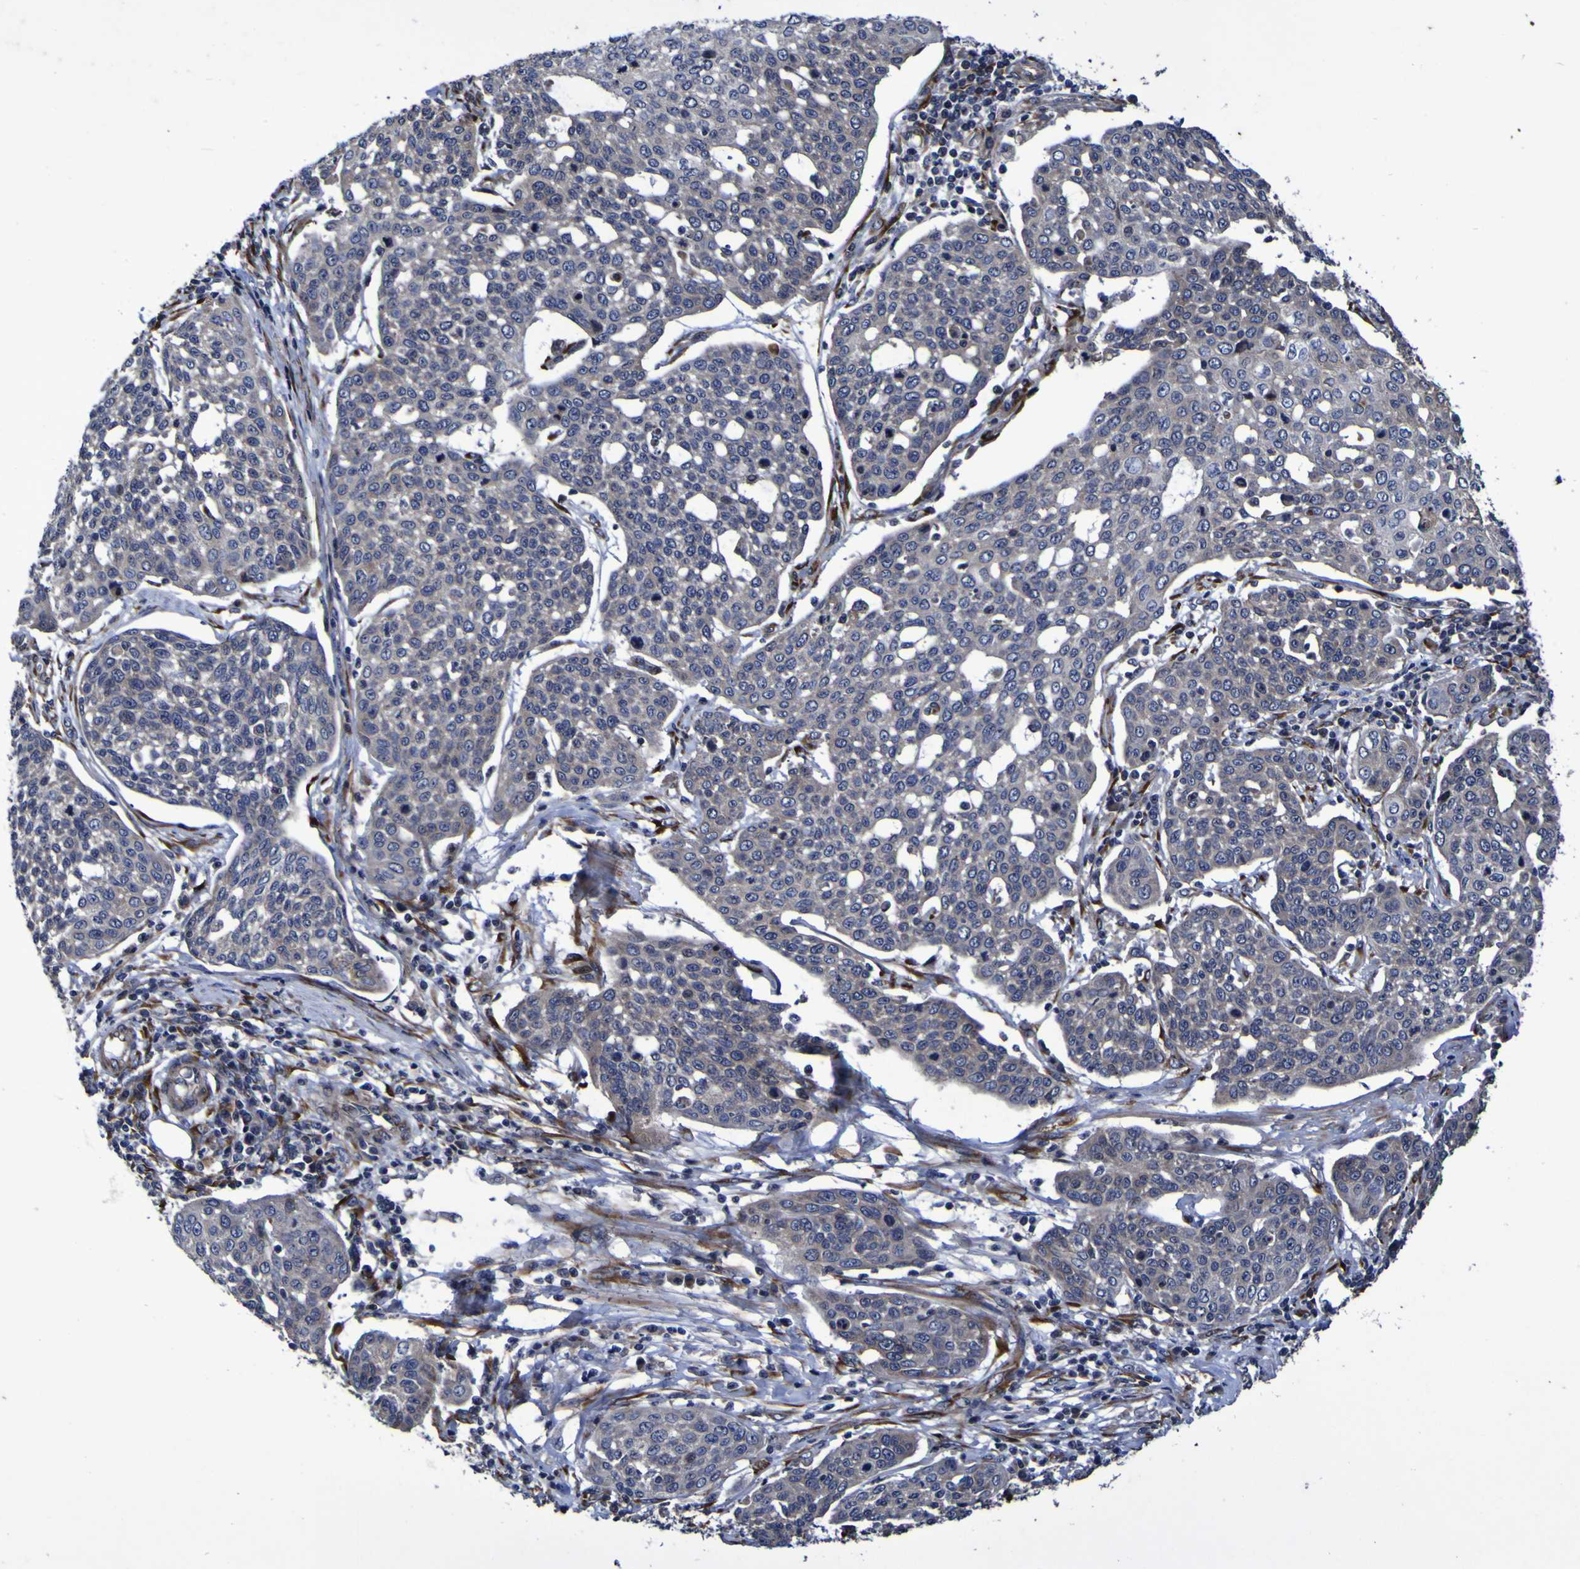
{"staining": {"intensity": "weak", "quantity": "25%-75%", "location": "cytoplasmic/membranous"}, "tissue": "cervical cancer", "cell_type": "Tumor cells", "image_type": "cancer", "snomed": [{"axis": "morphology", "description": "Squamous cell carcinoma, NOS"}, {"axis": "topography", "description": "Cervix"}], "caption": "Immunohistochemical staining of human cervical cancer (squamous cell carcinoma) shows low levels of weak cytoplasmic/membranous expression in about 25%-75% of tumor cells.", "gene": "P3H1", "patient": {"sex": "female", "age": 34}}